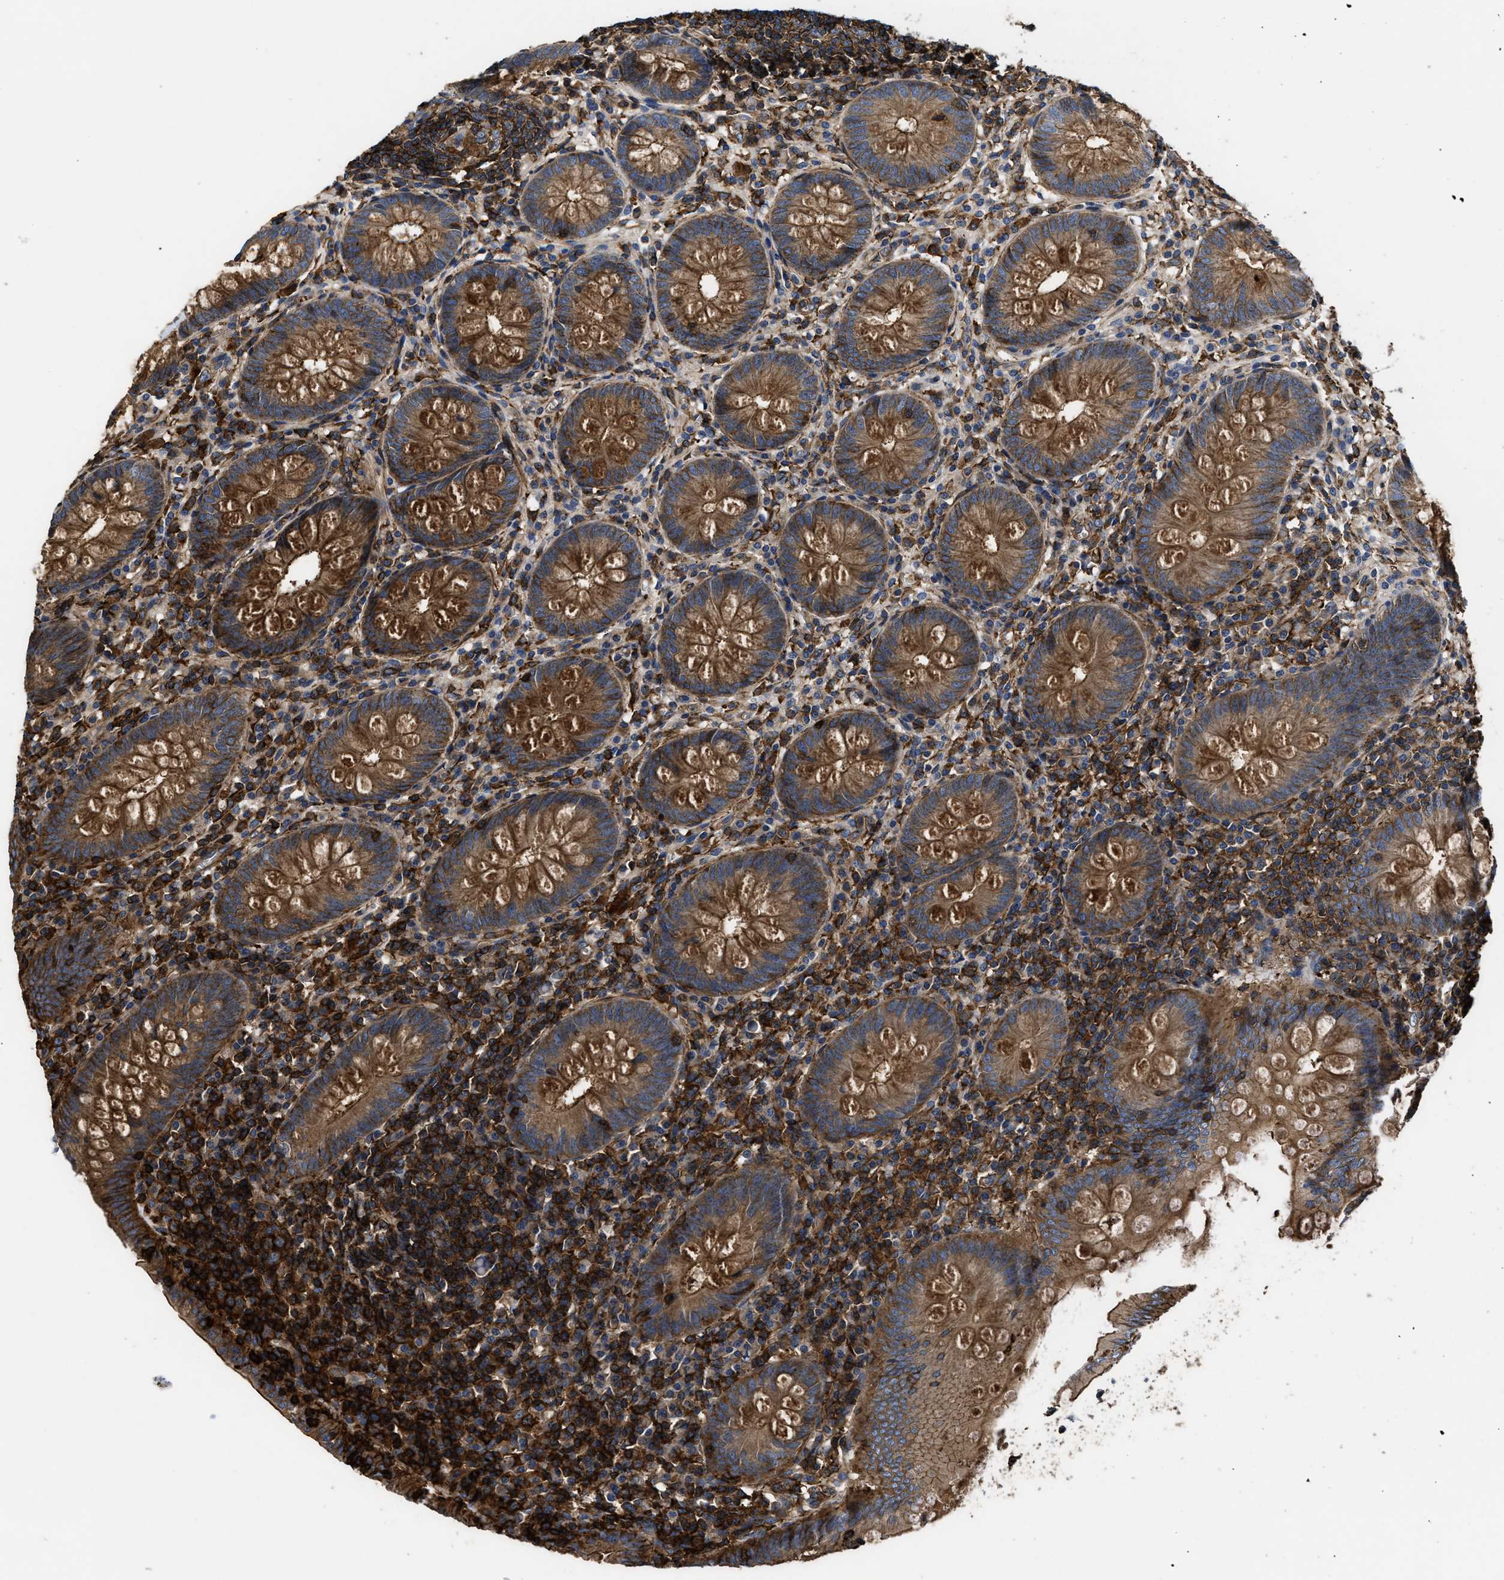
{"staining": {"intensity": "strong", "quantity": ">75%", "location": "cytoplasmic/membranous"}, "tissue": "appendix", "cell_type": "Glandular cells", "image_type": "normal", "snomed": [{"axis": "morphology", "description": "Normal tissue, NOS"}, {"axis": "topography", "description": "Appendix"}], "caption": "Strong cytoplasmic/membranous expression is appreciated in approximately >75% of glandular cells in unremarkable appendix.", "gene": "SCUBE2", "patient": {"sex": "male", "age": 56}}